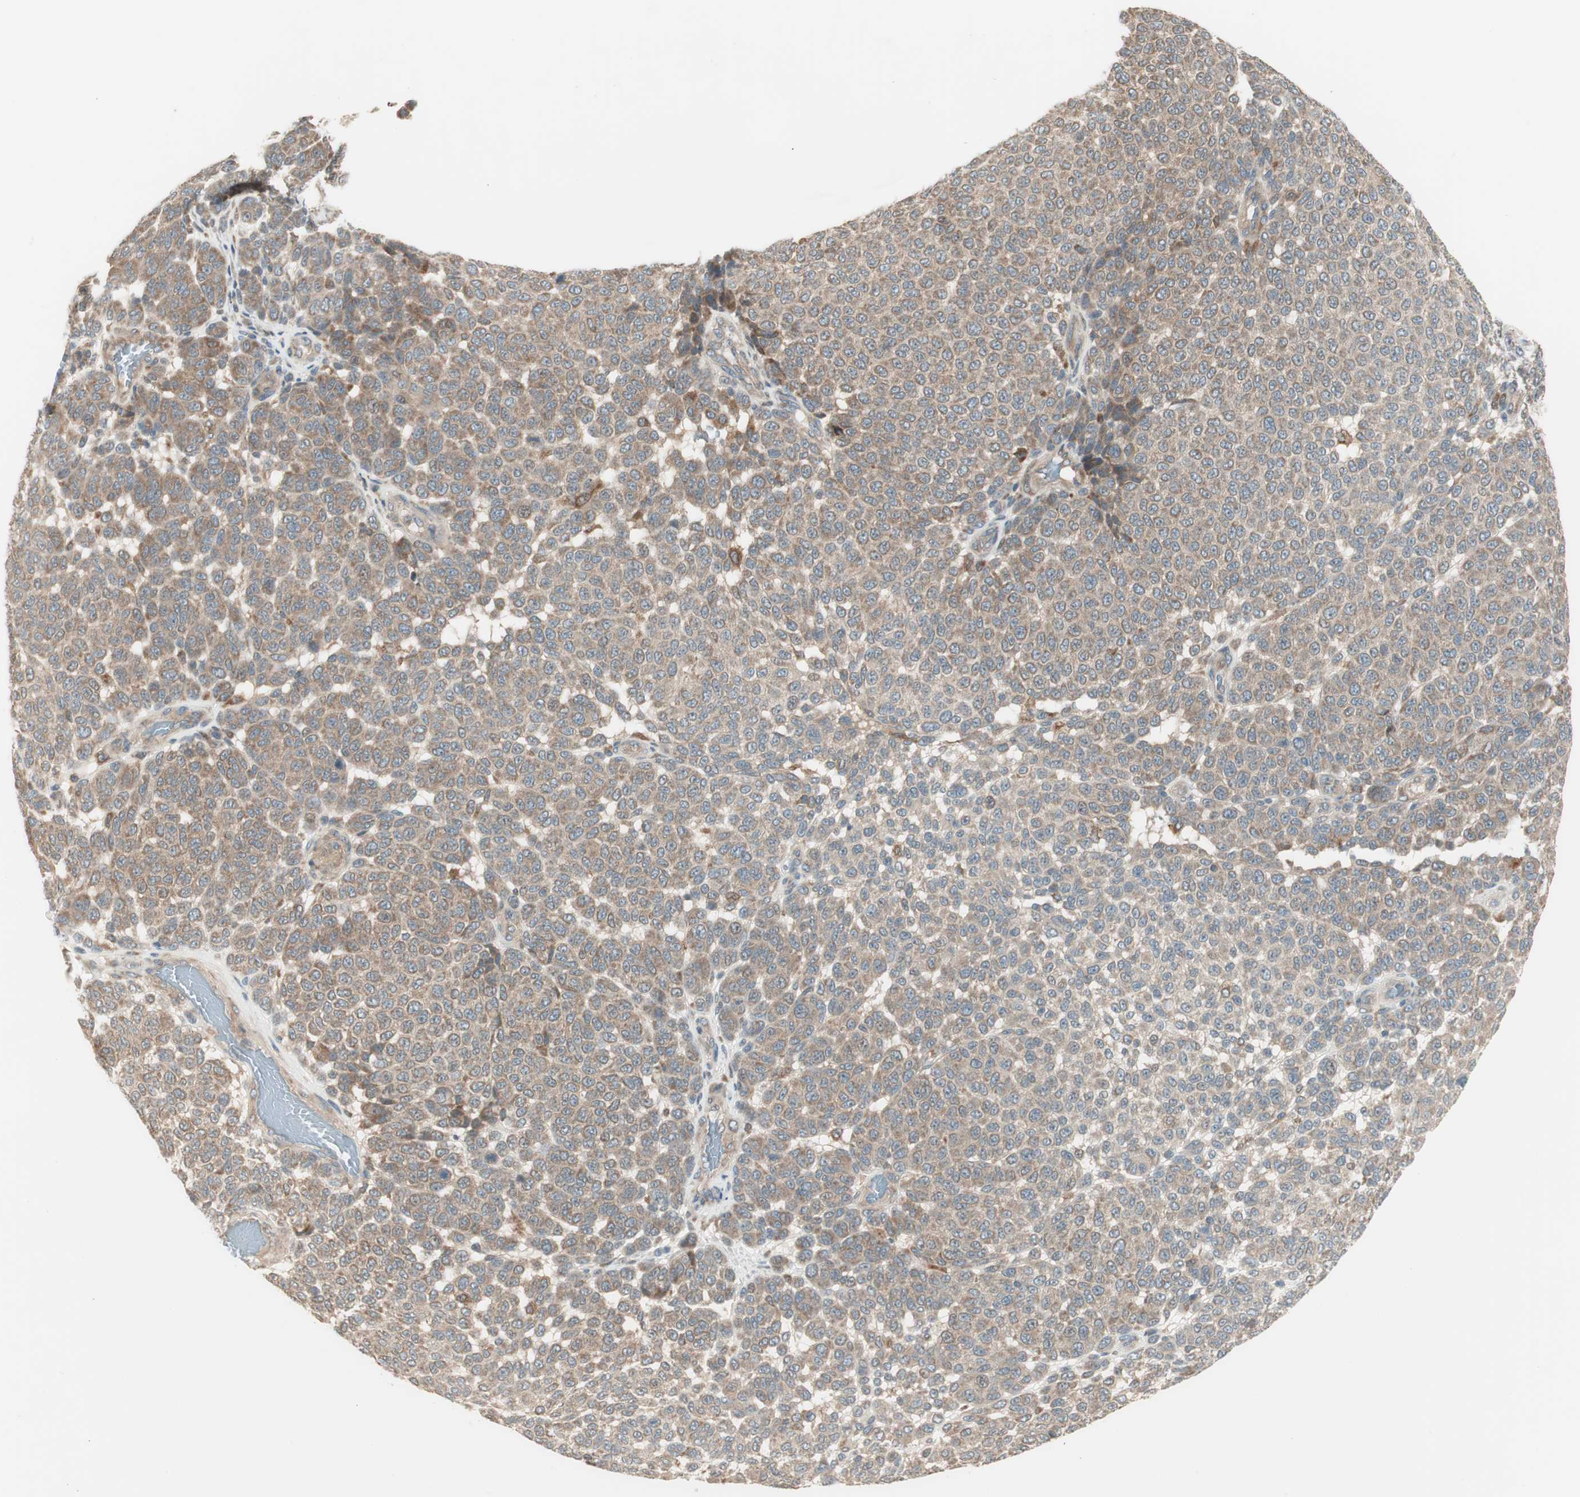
{"staining": {"intensity": "weak", "quantity": ">75%", "location": "cytoplasmic/membranous"}, "tissue": "melanoma", "cell_type": "Tumor cells", "image_type": "cancer", "snomed": [{"axis": "morphology", "description": "Malignant melanoma, NOS"}, {"axis": "topography", "description": "Skin"}], "caption": "Melanoma tissue shows weak cytoplasmic/membranous expression in about >75% of tumor cells, visualized by immunohistochemistry. (IHC, brightfield microscopy, high magnification).", "gene": "SFRP1", "patient": {"sex": "male", "age": 59}}